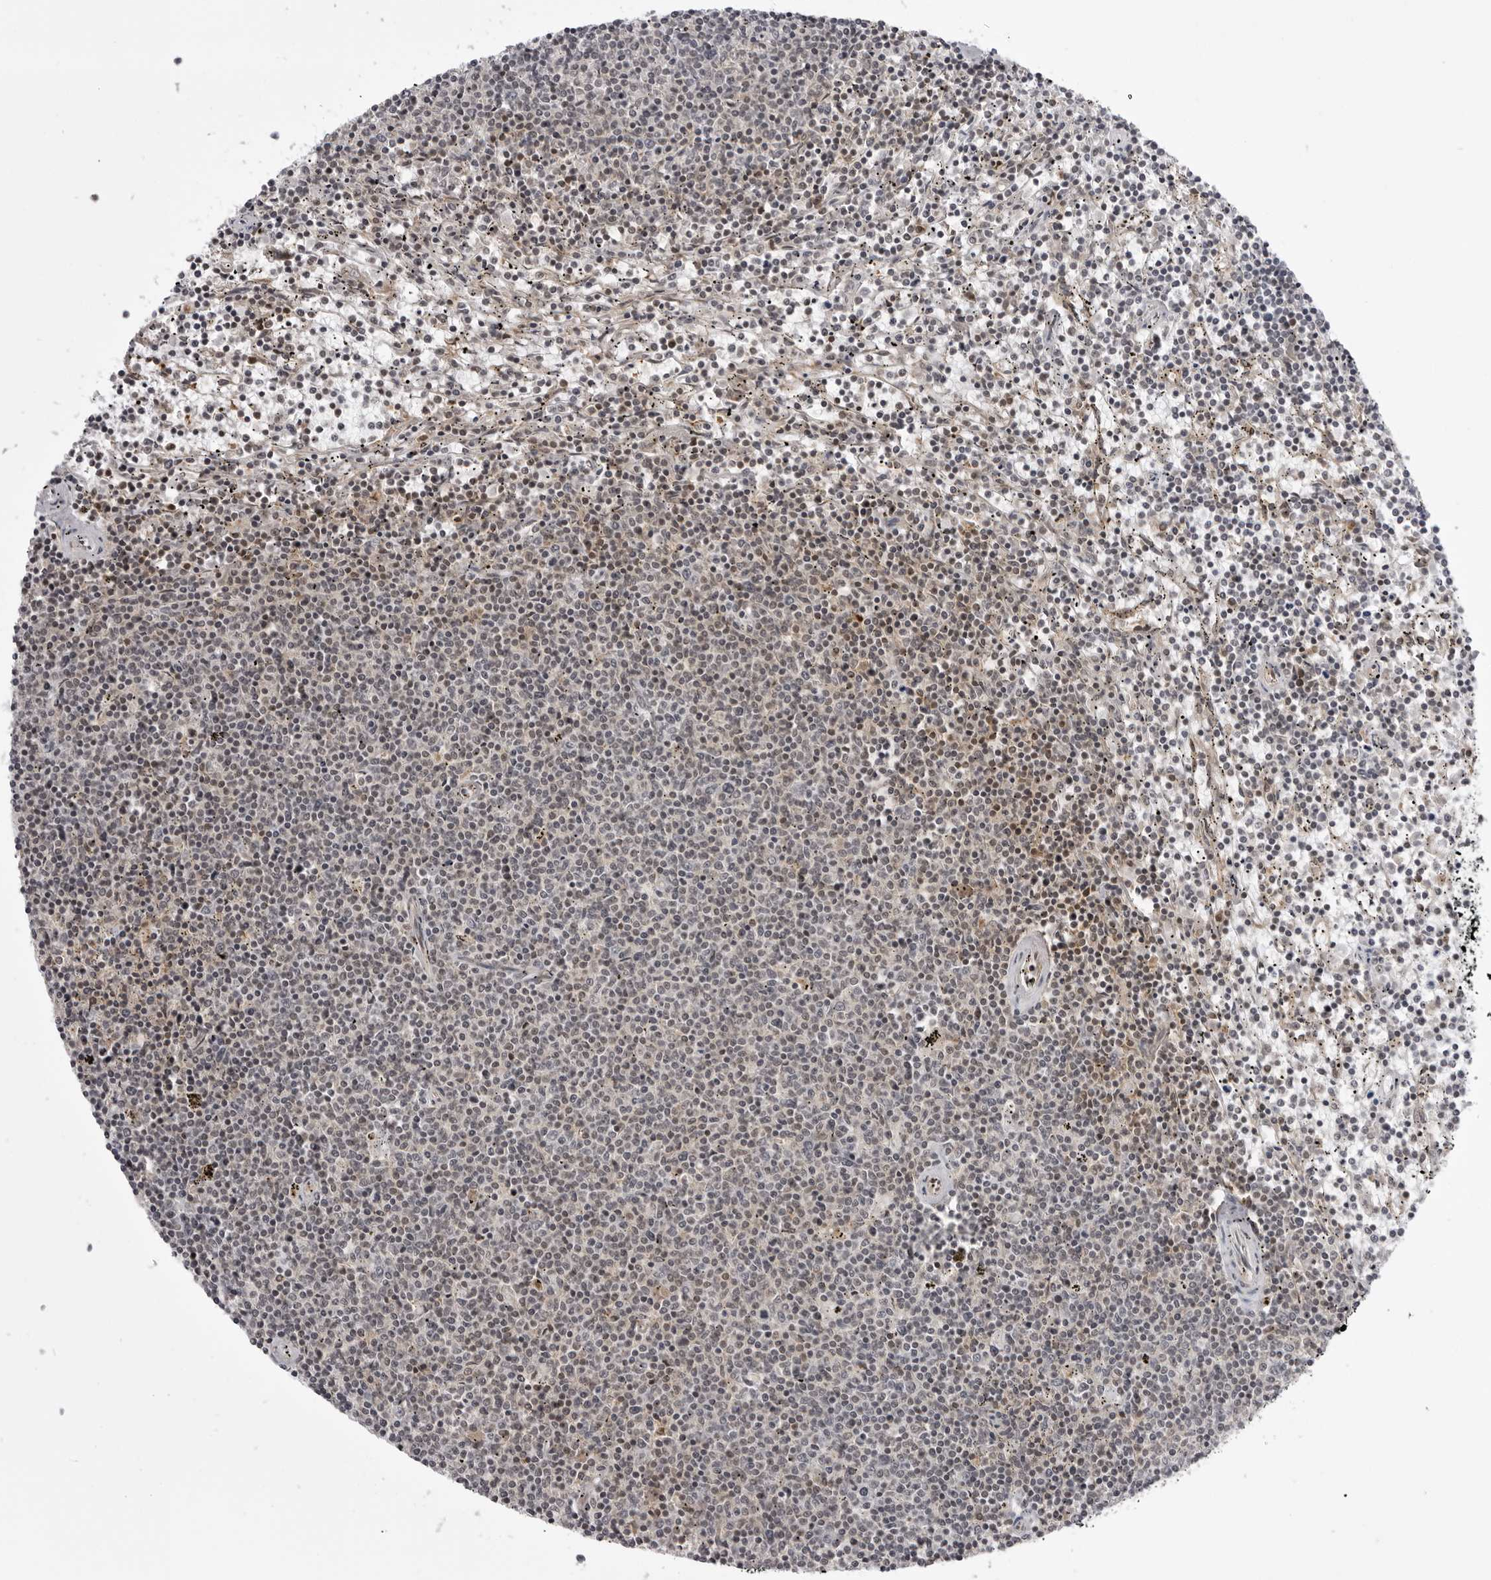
{"staining": {"intensity": "negative", "quantity": "none", "location": "none"}, "tissue": "lymphoma", "cell_type": "Tumor cells", "image_type": "cancer", "snomed": [{"axis": "morphology", "description": "Malignant lymphoma, non-Hodgkin's type, Low grade"}, {"axis": "topography", "description": "Spleen"}], "caption": "Malignant lymphoma, non-Hodgkin's type (low-grade) stained for a protein using IHC reveals no expression tumor cells.", "gene": "USP43", "patient": {"sex": "female", "age": 50}}